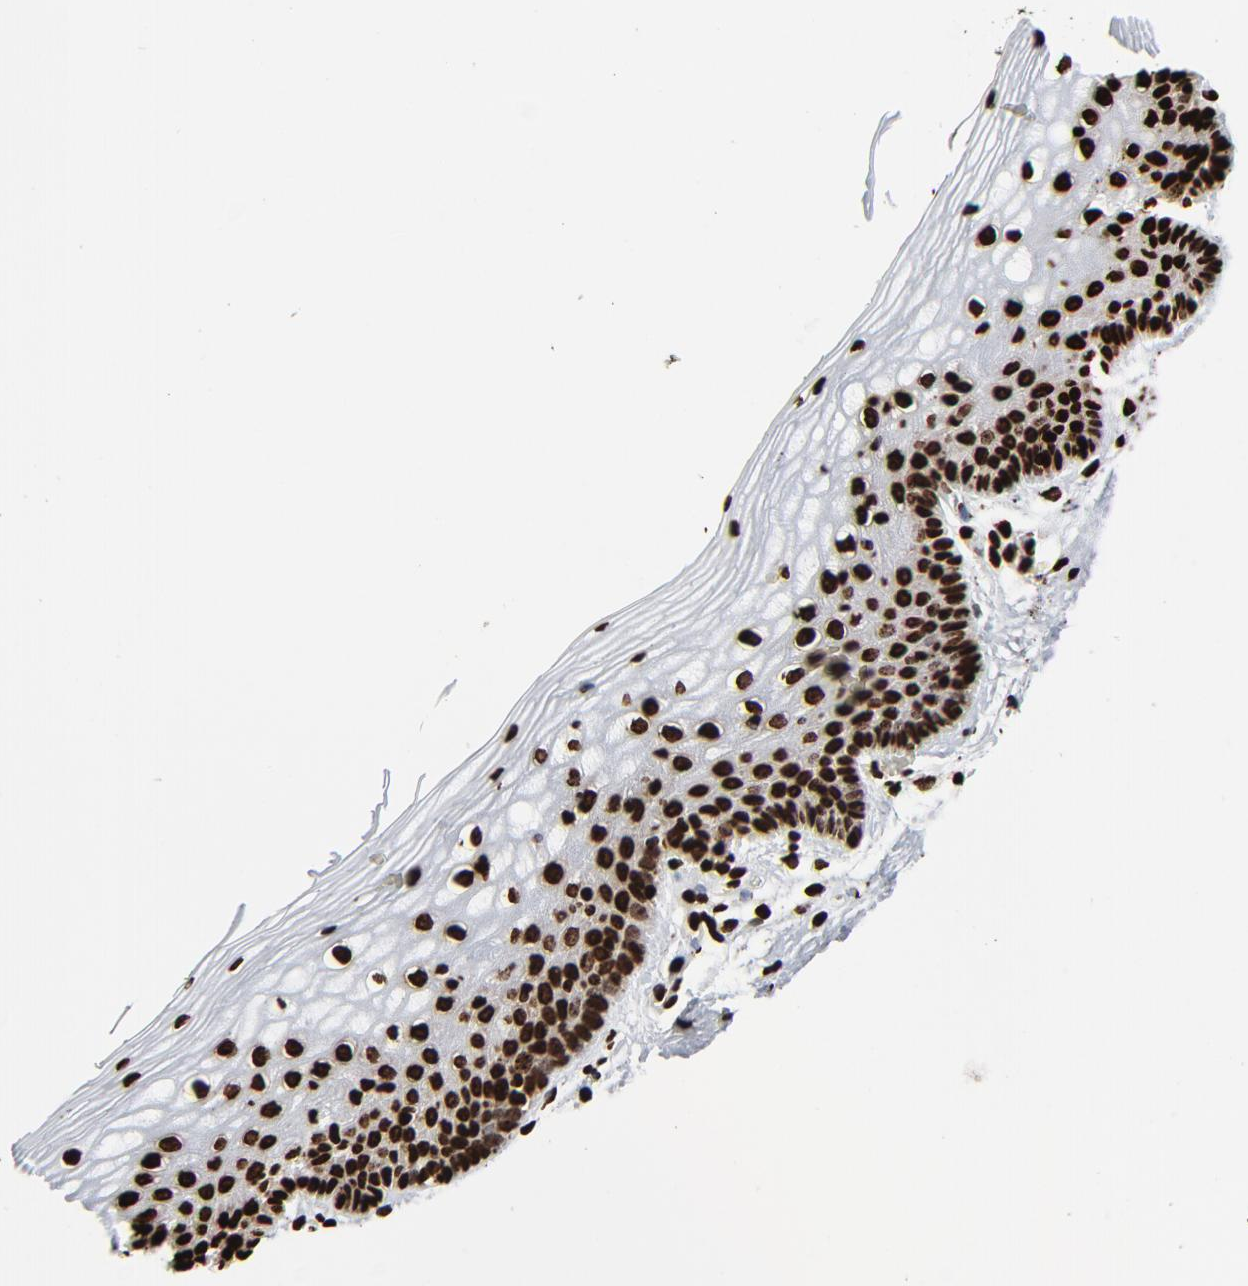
{"staining": {"intensity": "strong", "quantity": ">75%", "location": "nuclear"}, "tissue": "vagina", "cell_type": "Squamous epithelial cells", "image_type": "normal", "snomed": [{"axis": "morphology", "description": "Normal tissue, NOS"}, {"axis": "topography", "description": "Vagina"}], "caption": "Immunohistochemistry (DAB) staining of normal vagina reveals strong nuclear protein positivity in about >75% of squamous epithelial cells.", "gene": "H3", "patient": {"sex": "female", "age": 46}}